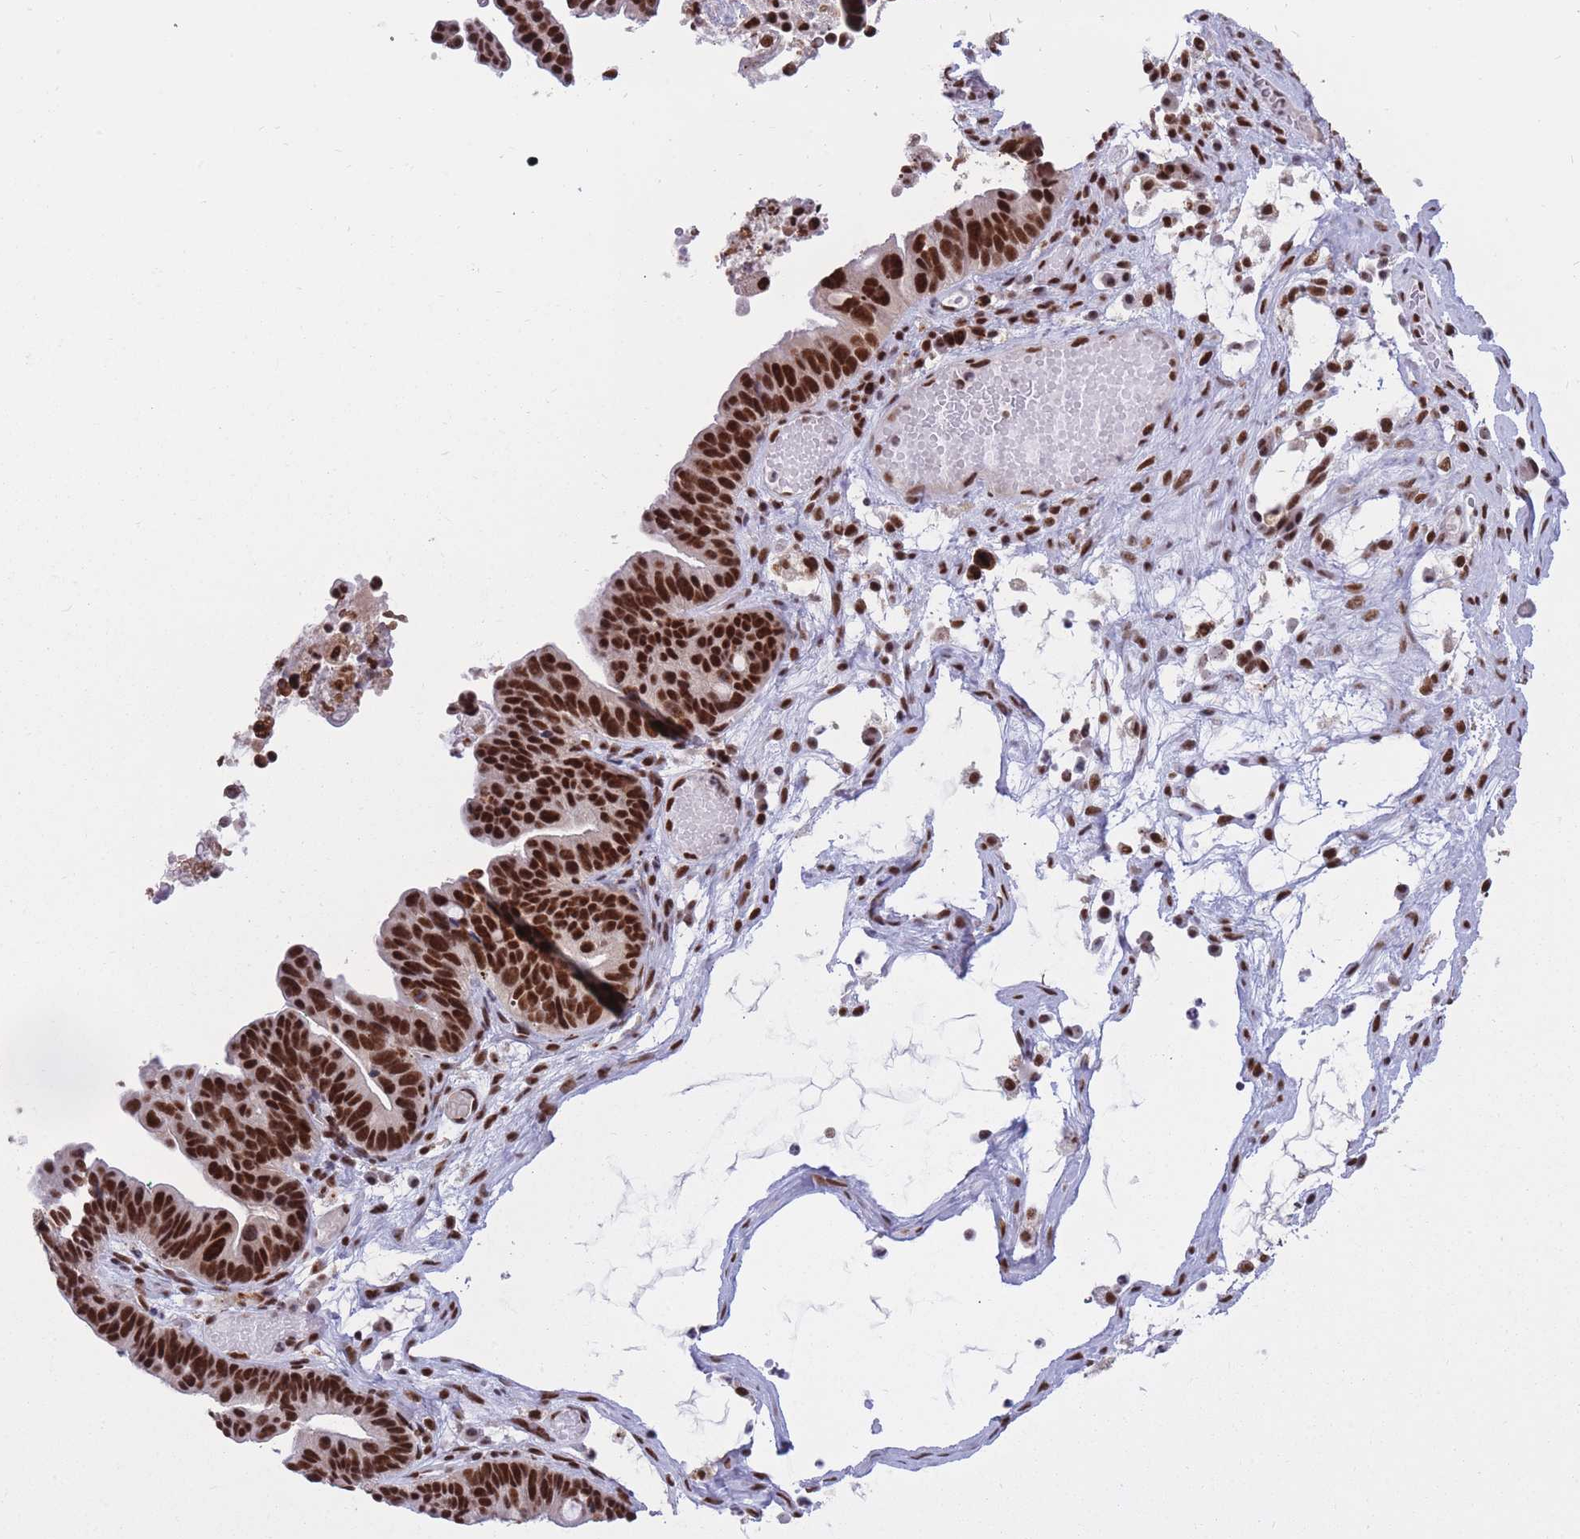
{"staining": {"intensity": "strong", "quantity": ">75%", "location": "nuclear"}, "tissue": "ovarian cancer", "cell_type": "Tumor cells", "image_type": "cancer", "snomed": [{"axis": "morphology", "description": "Cystadenocarcinoma, serous, NOS"}, {"axis": "topography", "description": "Ovary"}], "caption": "The immunohistochemical stain highlights strong nuclear staining in tumor cells of serous cystadenocarcinoma (ovarian) tissue.", "gene": "PRPF19", "patient": {"sex": "female", "age": 56}}